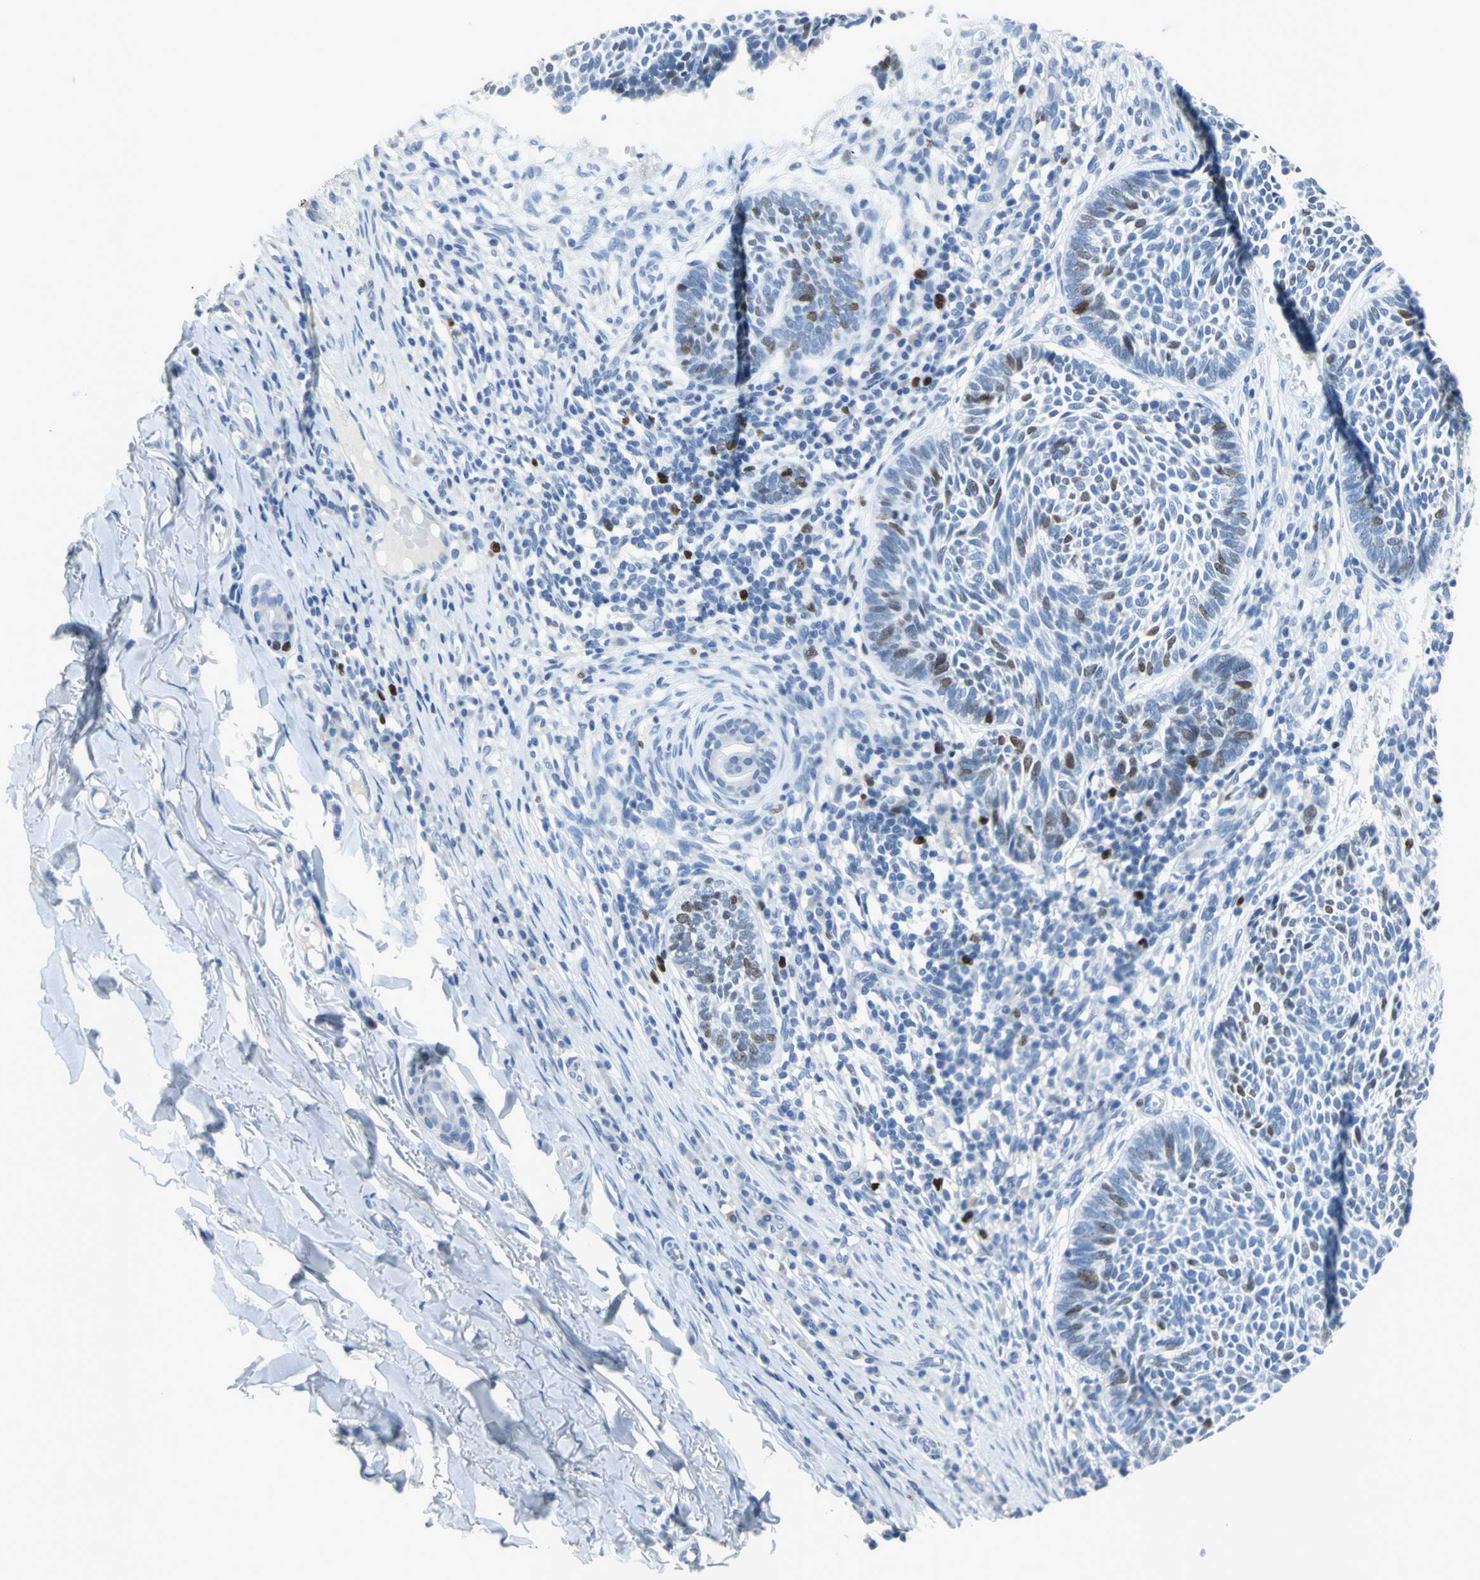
{"staining": {"intensity": "moderate", "quantity": "<25%", "location": "nuclear"}, "tissue": "skin cancer", "cell_type": "Tumor cells", "image_type": "cancer", "snomed": [{"axis": "morphology", "description": "Normal tissue, NOS"}, {"axis": "morphology", "description": "Basal cell carcinoma"}, {"axis": "topography", "description": "Skin"}], "caption": "This image displays immunohistochemistry (IHC) staining of skin cancer (basal cell carcinoma), with low moderate nuclear expression in approximately <25% of tumor cells.", "gene": "MCM3", "patient": {"sex": "male", "age": 87}}